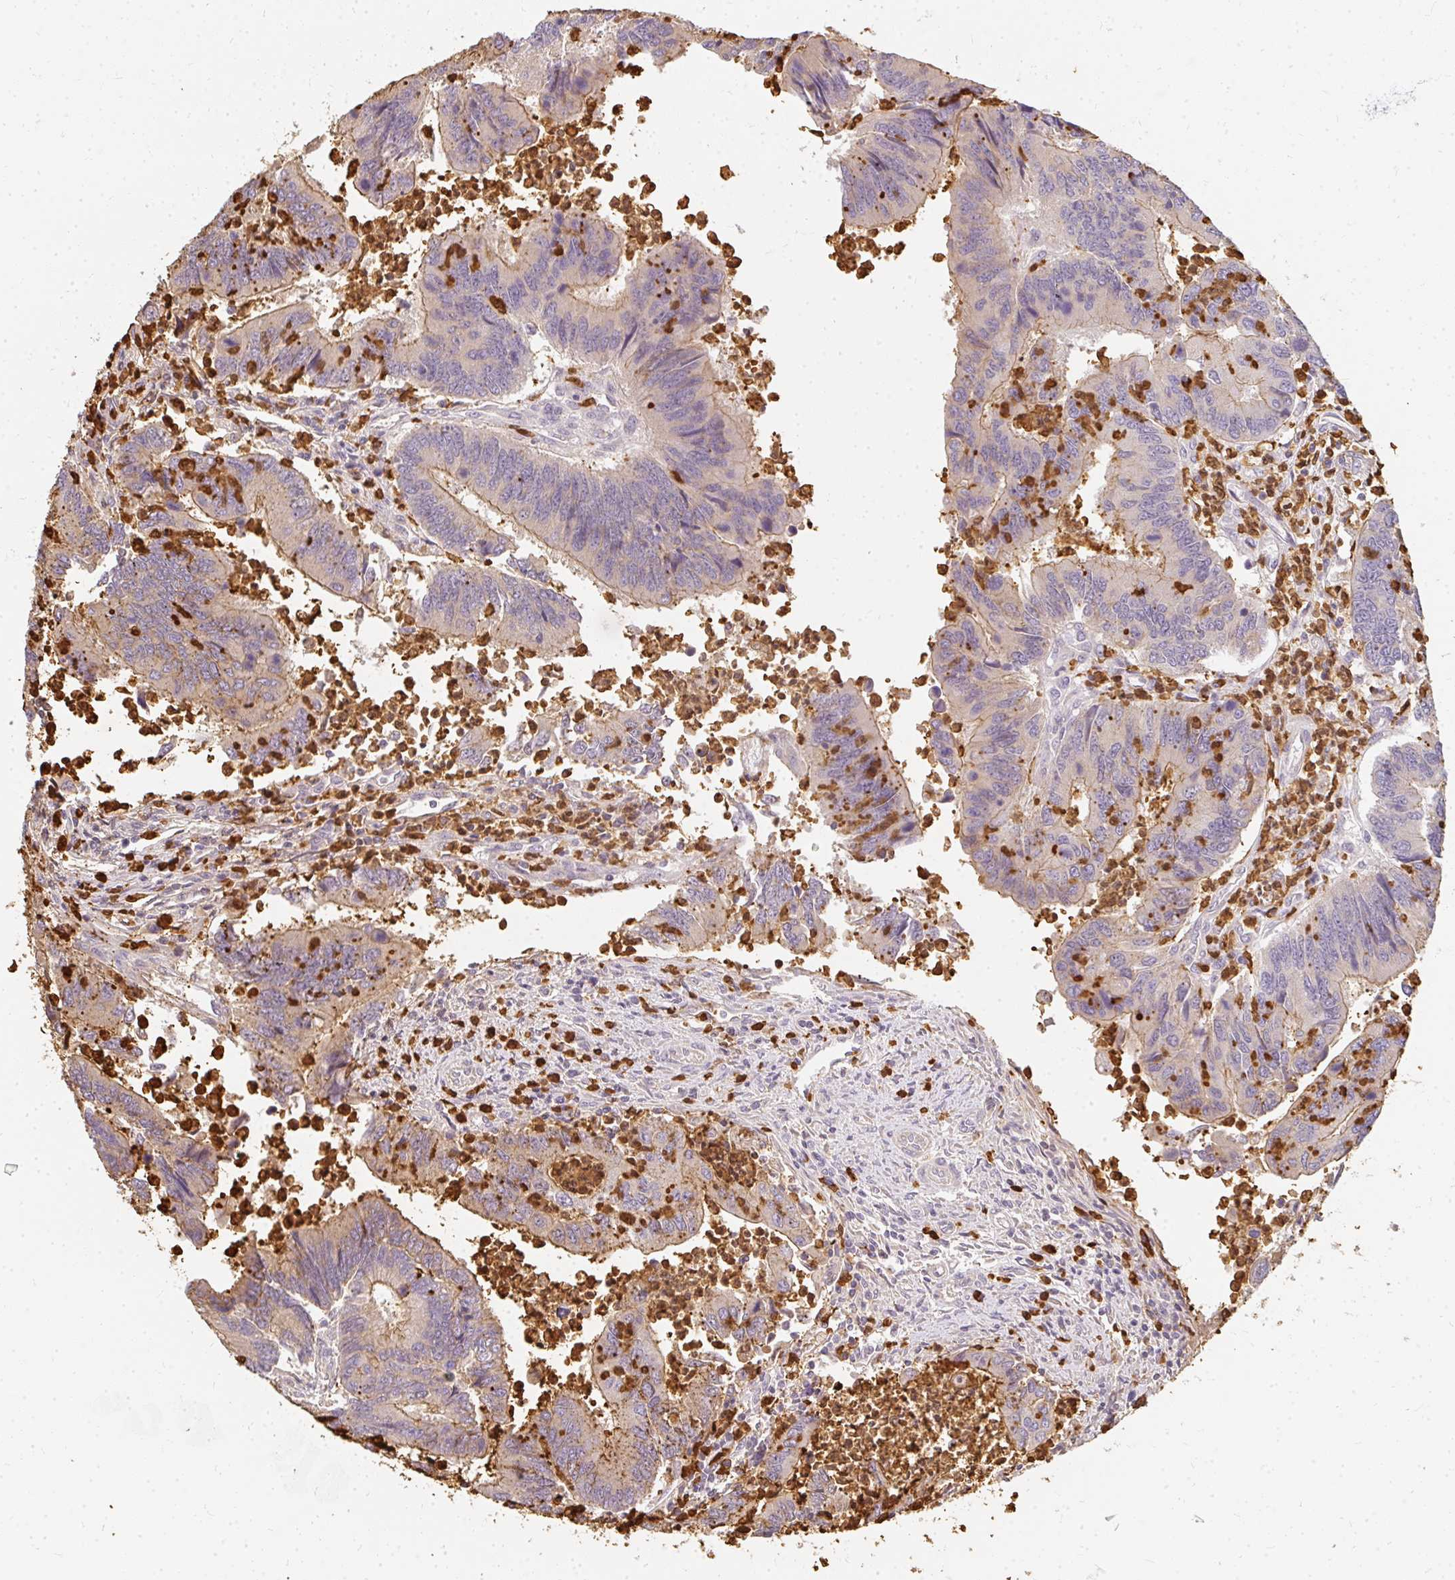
{"staining": {"intensity": "moderate", "quantity": "<25%", "location": "cytoplasmic/membranous"}, "tissue": "colorectal cancer", "cell_type": "Tumor cells", "image_type": "cancer", "snomed": [{"axis": "morphology", "description": "Adenocarcinoma, NOS"}, {"axis": "topography", "description": "Colon"}], "caption": "High-power microscopy captured an IHC micrograph of colorectal cancer (adenocarcinoma), revealing moderate cytoplasmic/membranous expression in about <25% of tumor cells. (Brightfield microscopy of DAB IHC at high magnification).", "gene": "CNTRL", "patient": {"sex": "female", "age": 67}}